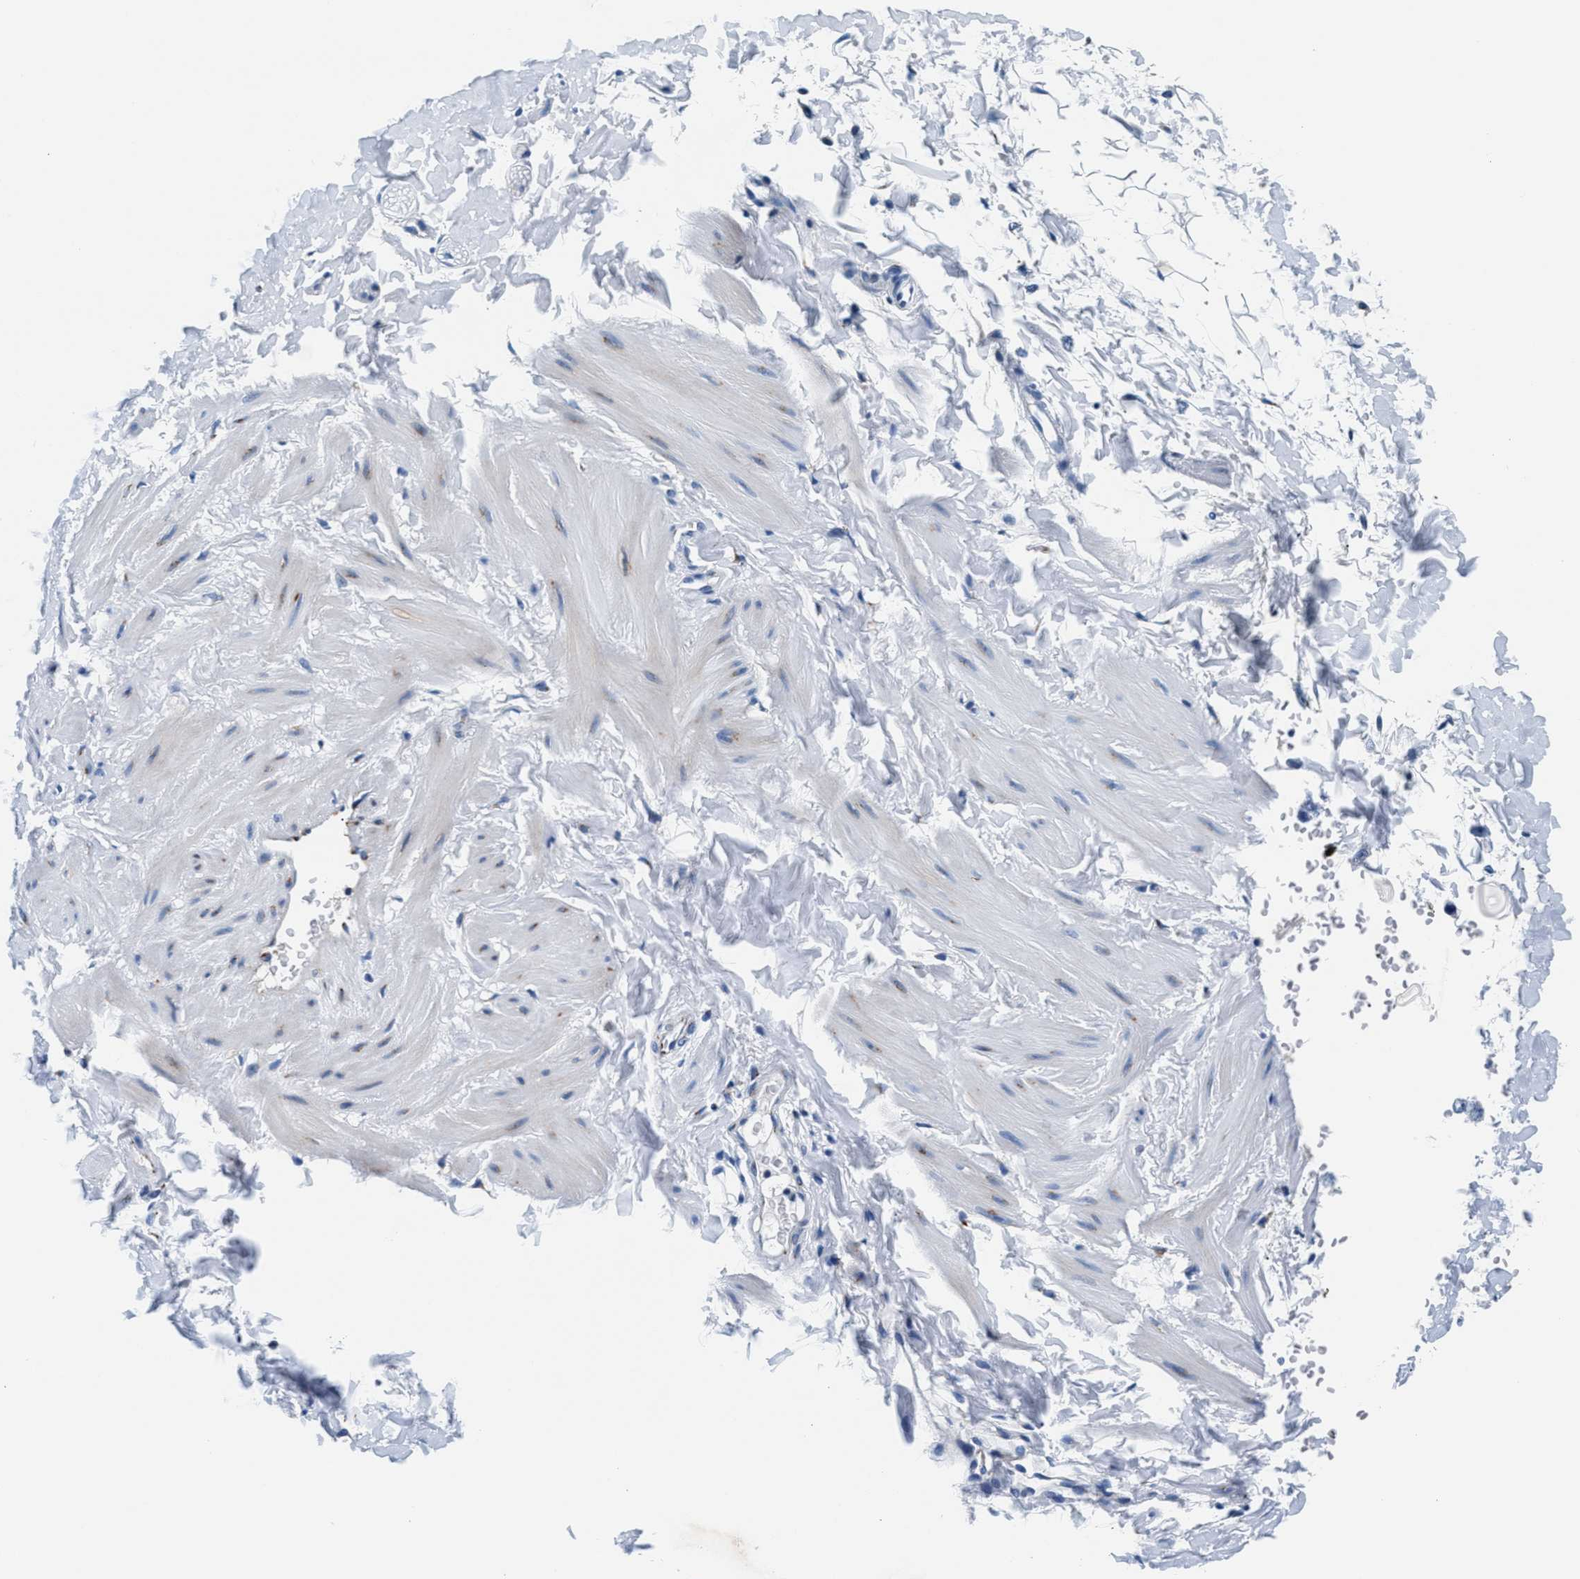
{"staining": {"intensity": "negative", "quantity": "none", "location": "none"}, "tissue": "adipose tissue", "cell_type": "Adipocytes", "image_type": "normal", "snomed": [{"axis": "morphology", "description": "Normal tissue, NOS"}, {"axis": "topography", "description": "Adipose tissue"}, {"axis": "topography", "description": "Vascular tissue"}, {"axis": "topography", "description": "Peripheral nerve tissue"}], "caption": "IHC image of benign adipose tissue: adipose tissue stained with DAB shows no significant protein positivity in adipocytes. Brightfield microscopy of IHC stained with DAB (brown) and hematoxylin (blue), captured at high magnification.", "gene": "VPS53", "patient": {"sex": "male", "age": 25}}